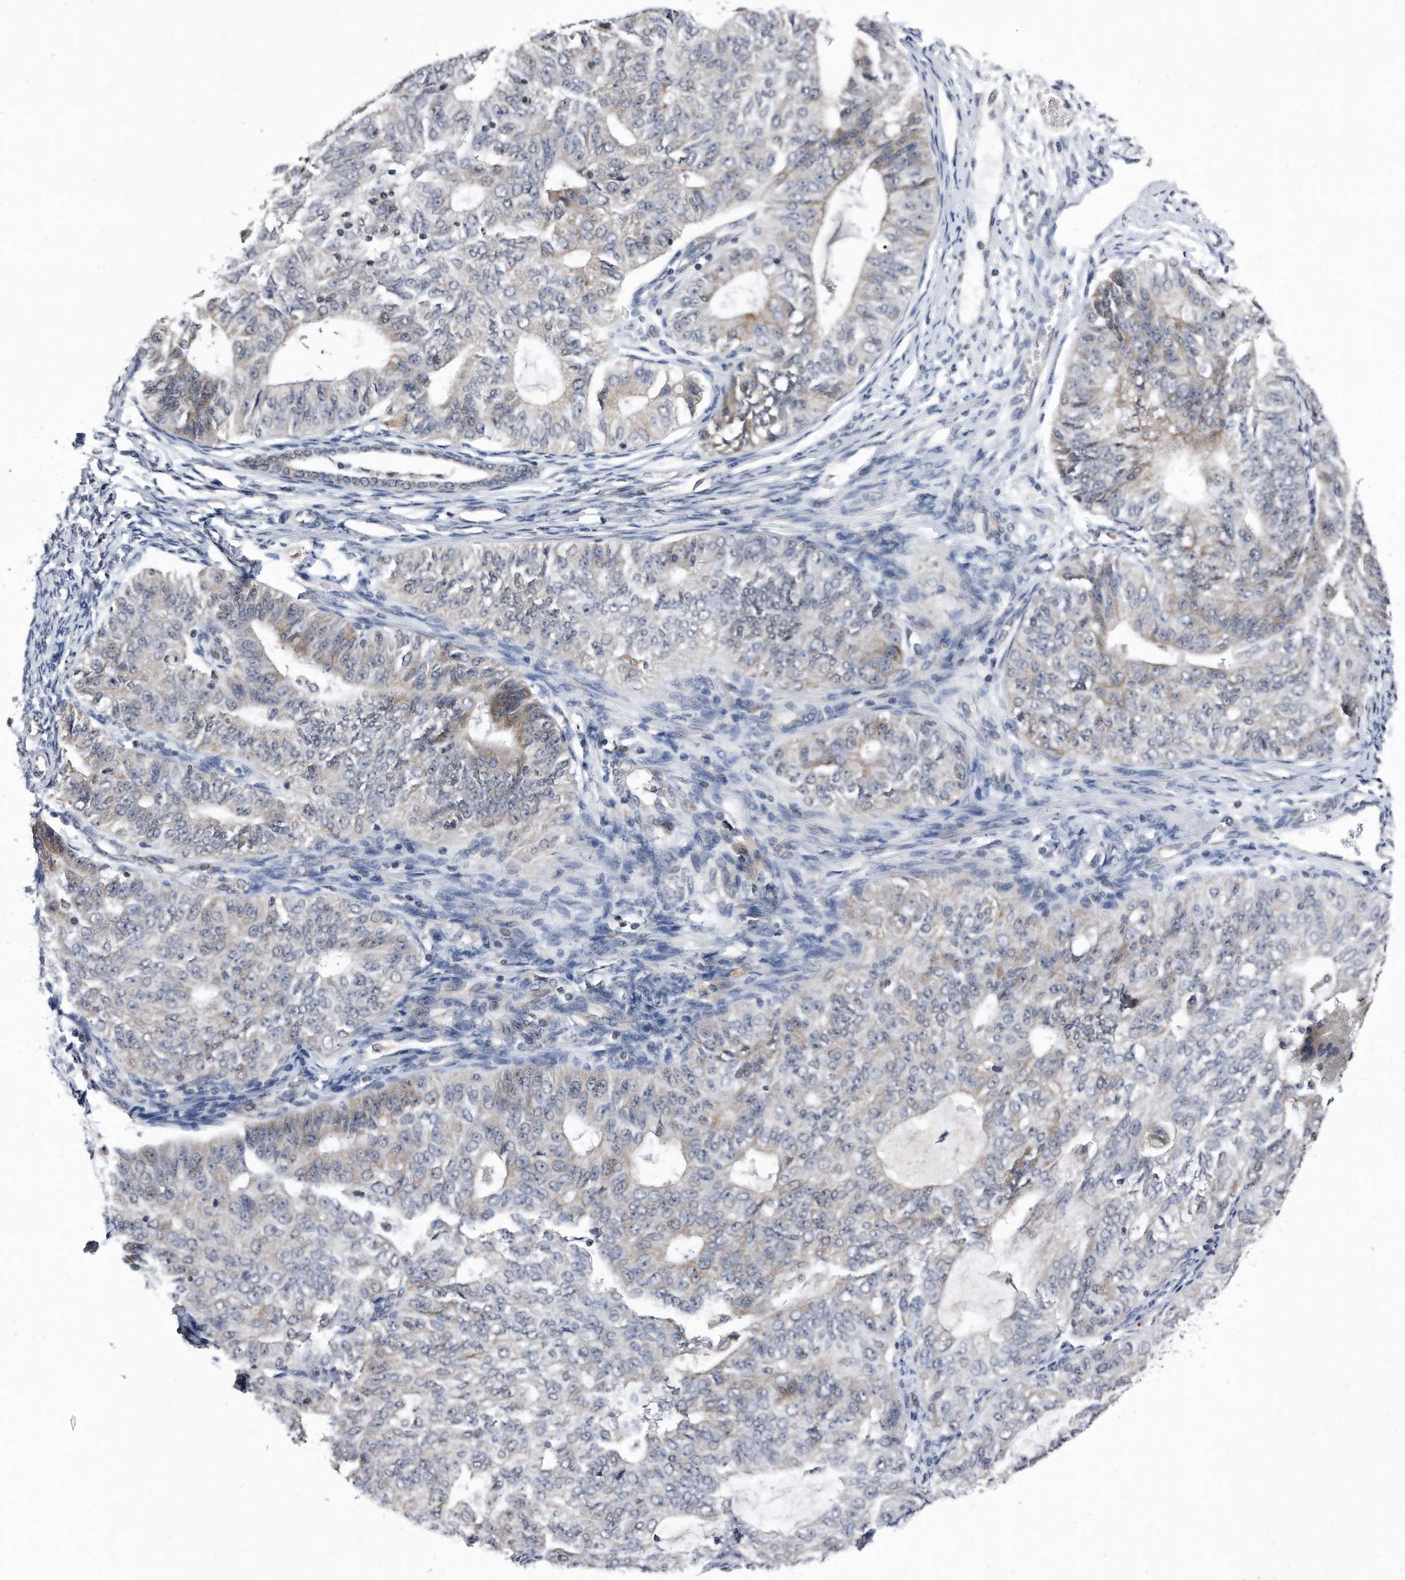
{"staining": {"intensity": "weak", "quantity": "<25%", "location": "cytoplasmic/membranous"}, "tissue": "endometrial cancer", "cell_type": "Tumor cells", "image_type": "cancer", "snomed": [{"axis": "morphology", "description": "Adenocarcinoma, NOS"}, {"axis": "topography", "description": "Endometrium"}], "caption": "Immunohistochemistry (IHC) image of neoplastic tissue: human adenocarcinoma (endometrial) stained with DAB reveals no significant protein positivity in tumor cells.", "gene": "DAB1", "patient": {"sex": "female", "age": 32}}